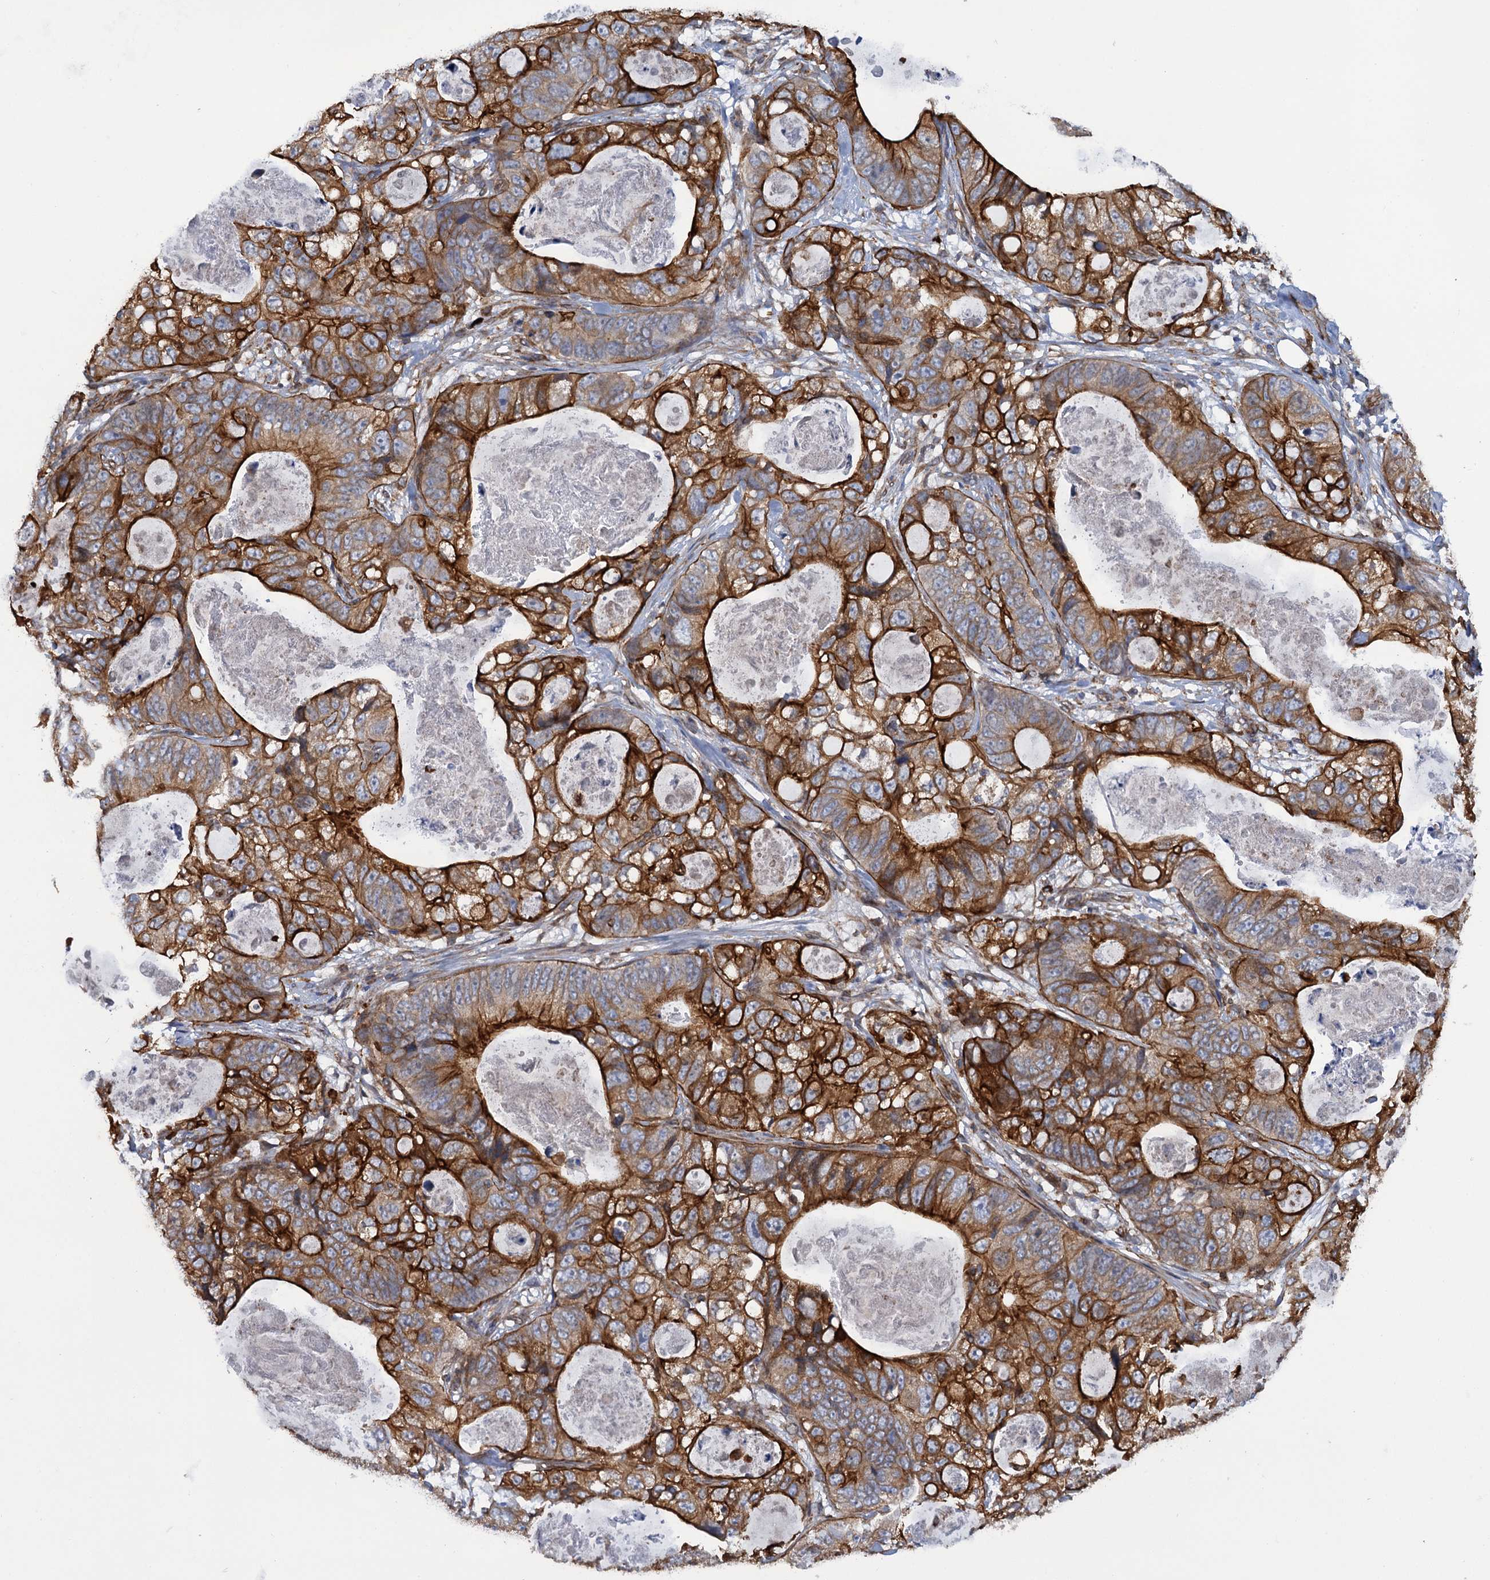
{"staining": {"intensity": "strong", "quantity": ">75%", "location": "cytoplasmic/membranous"}, "tissue": "stomach cancer", "cell_type": "Tumor cells", "image_type": "cancer", "snomed": [{"axis": "morphology", "description": "Normal tissue, NOS"}, {"axis": "morphology", "description": "Adenocarcinoma, NOS"}, {"axis": "topography", "description": "Stomach"}], "caption": "The histopathology image exhibits staining of adenocarcinoma (stomach), revealing strong cytoplasmic/membranous protein staining (brown color) within tumor cells. (DAB (3,3'-diaminobenzidine) IHC, brown staining for protein, blue staining for nuclei).", "gene": "ARMC5", "patient": {"sex": "female", "age": 89}}